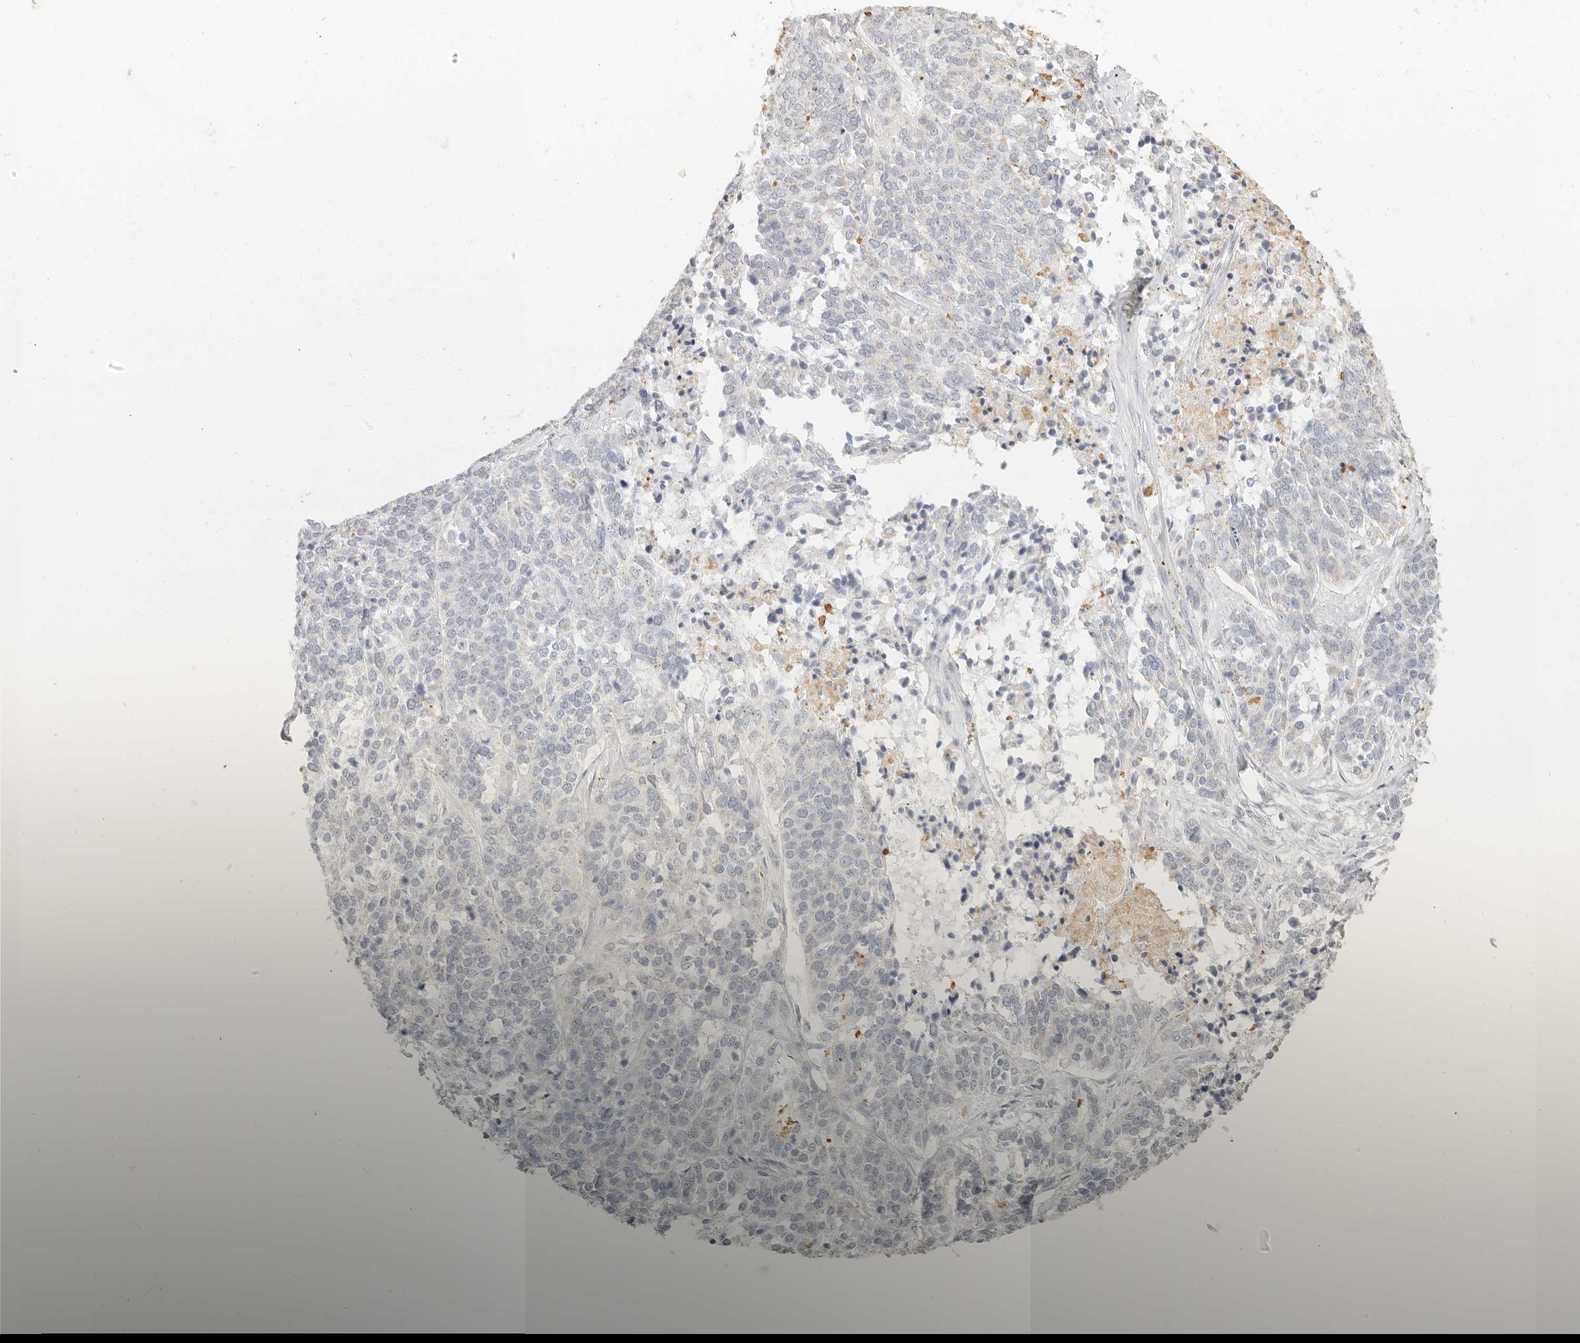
{"staining": {"intensity": "negative", "quantity": "none", "location": "none"}, "tissue": "ovarian cancer", "cell_type": "Tumor cells", "image_type": "cancer", "snomed": [{"axis": "morphology", "description": "Cystadenocarcinoma, serous, NOS"}, {"axis": "topography", "description": "Ovary"}], "caption": "Tumor cells are negative for protein expression in human ovarian cancer.", "gene": "NIBAN1", "patient": {"sex": "female", "age": 44}}